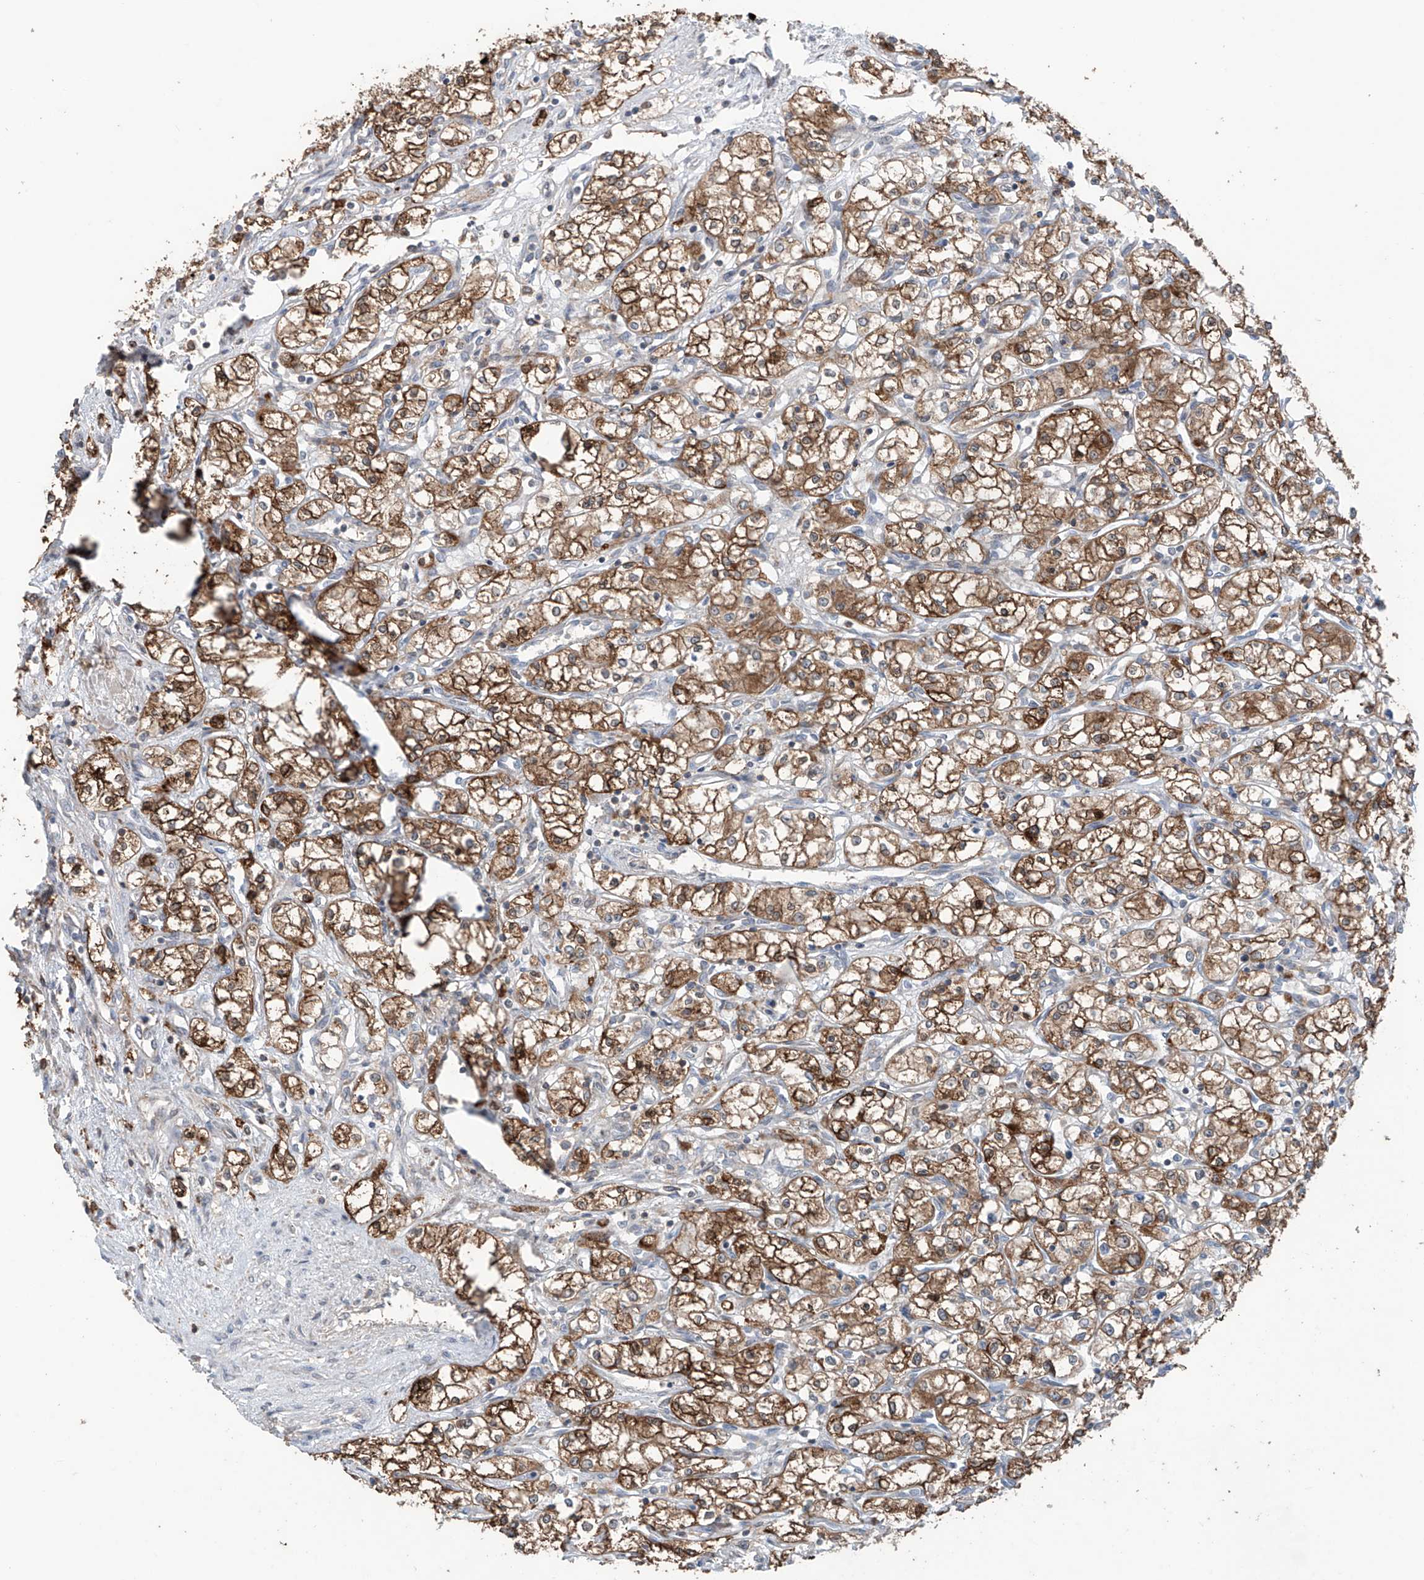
{"staining": {"intensity": "moderate", "quantity": ">75%", "location": "cytoplasmic/membranous"}, "tissue": "renal cancer", "cell_type": "Tumor cells", "image_type": "cancer", "snomed": [{"axis": "morphology", "description": "Adenocarcinoma, NOS"}, {"axis": "topography", "description": "Kidney"}], "caption": "A micrograph of renal adenocarcinoma stained for a protein exhibits moderate cytoplasmic/membranous brown staining in tumor cells. The staining was performed using DAB (3,3'-diaminobenzidine) to visualize the protein expression in brown, while the nuclei were stained in blue with hematoxylin (Magnification: 20x).", "gene": "SAMD3", "patient": {"sex": "male", "age": 59}}